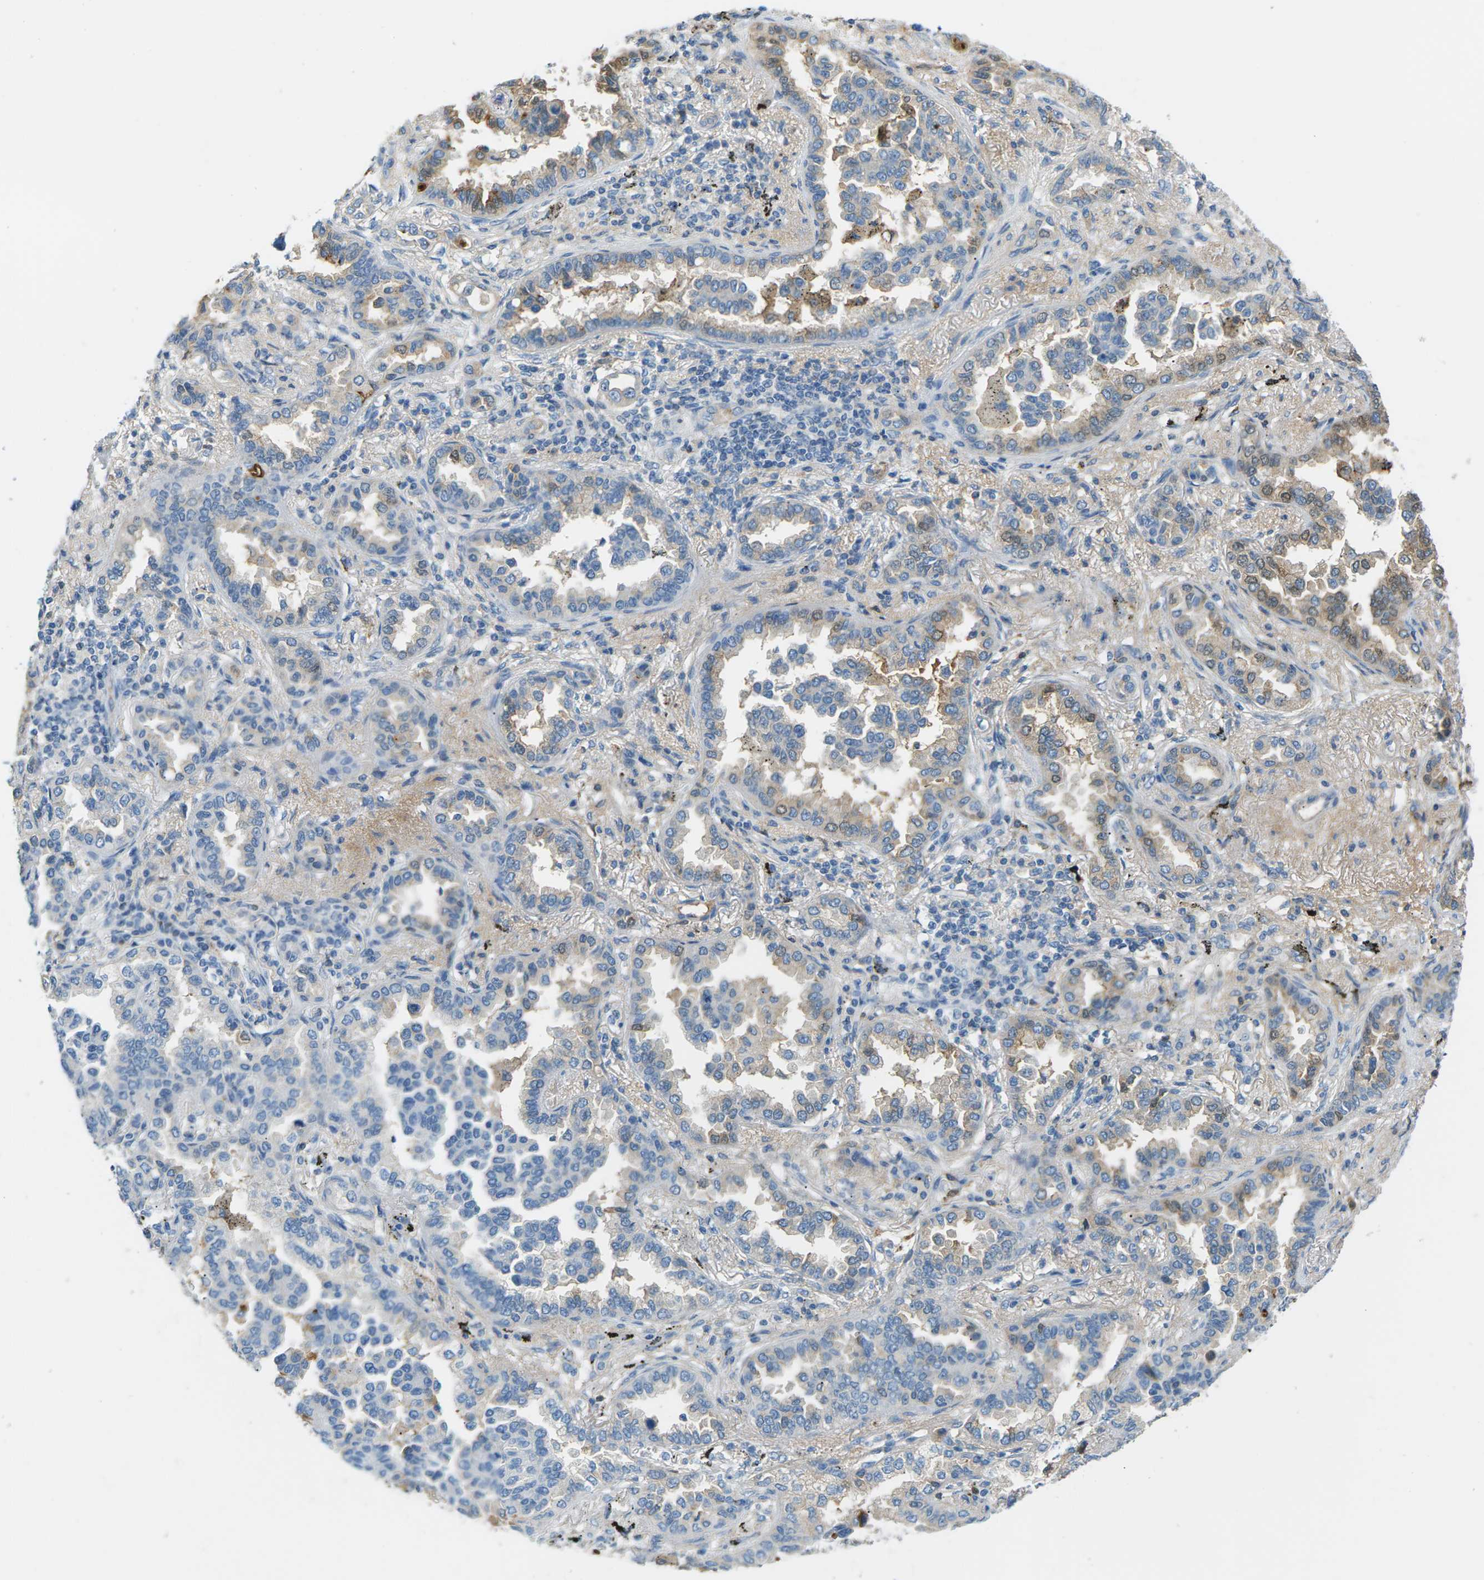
{"staining": {"intensity": "moderate", "quantity": "<25%", "location": "cytoplasmic/membranous"}, "tissue": "lung cancer", "cell_type": "Tumor cells", "image_type": "cancer", "snomed": [{"axis": "morphology", "description": "Normal tissue, NOS"}, {"axis": "morphology", "description": "Adenocarcinoma, NOS"}, {"axis": "topography", "description": "Lung"}], "caption": "A photomicrograph of human lung cancer stained for a protein exhibits moderate cytoplasmic/membranous brown staining in tumor cells.", "gene": "CFI", "patient": {"sex": "male", "age": 59}}